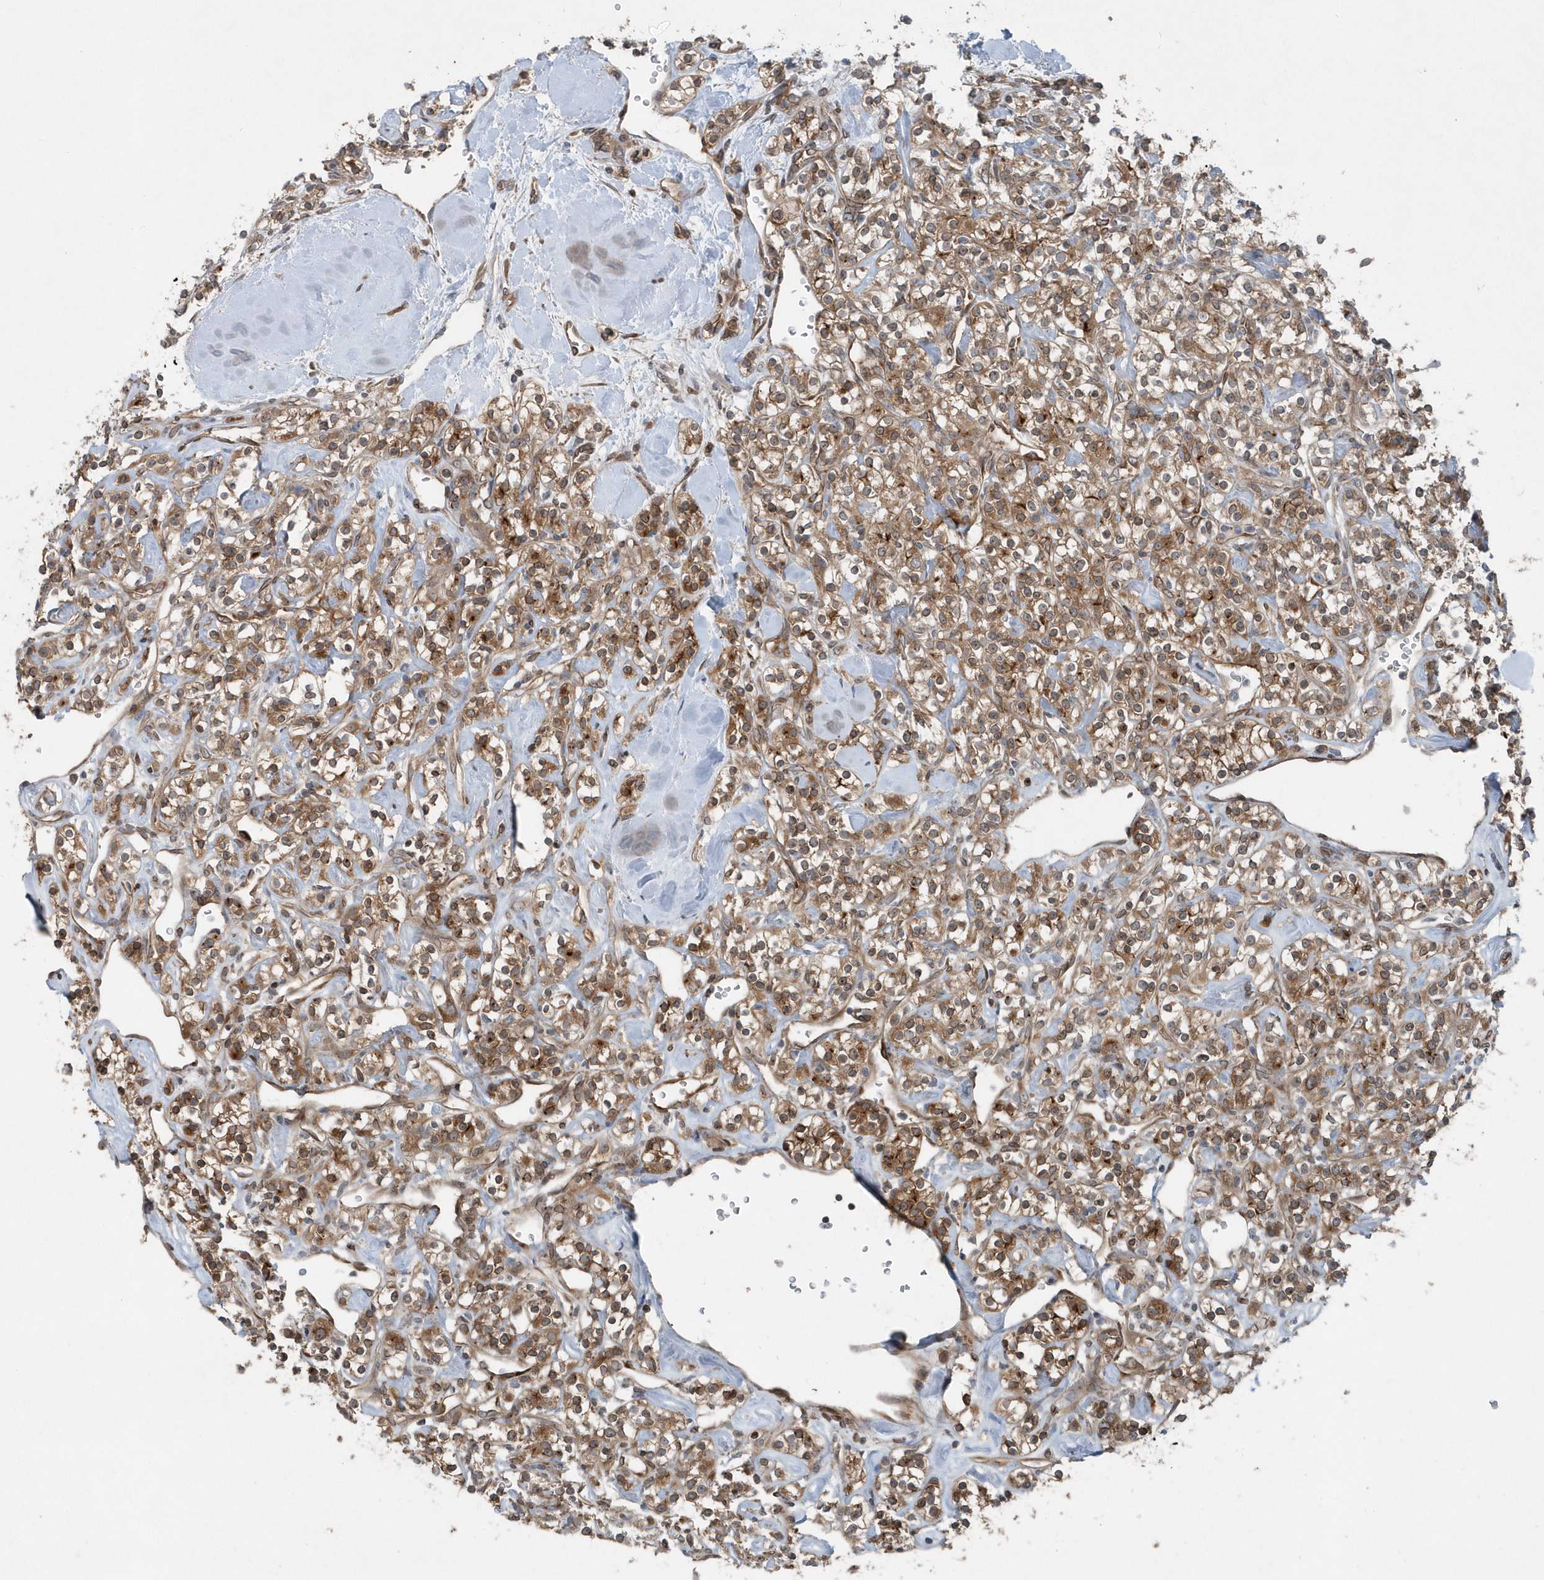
{"staining": {"intensity": "moderate", "quantity": ">75%", "location": "cytoplasmic/membranous"}, "tissue": "renal cancer", "cell_type": "Tumor cells", "image_type": "cancer", "snomed": [{"axis": "morphology", "description": "Adenocarcinoma, NOS"}, {"axis": "topography", "description": "Kidney"}], "caption": "There is medium levels of moderate cytoplasmic/membranous positivity in tumor cells of renal adenocarcinoma, as demonstrated by immunohistochemical staining (brown color).", "gene": "MCC", "patient": {"sex": "male", "age": 77}}